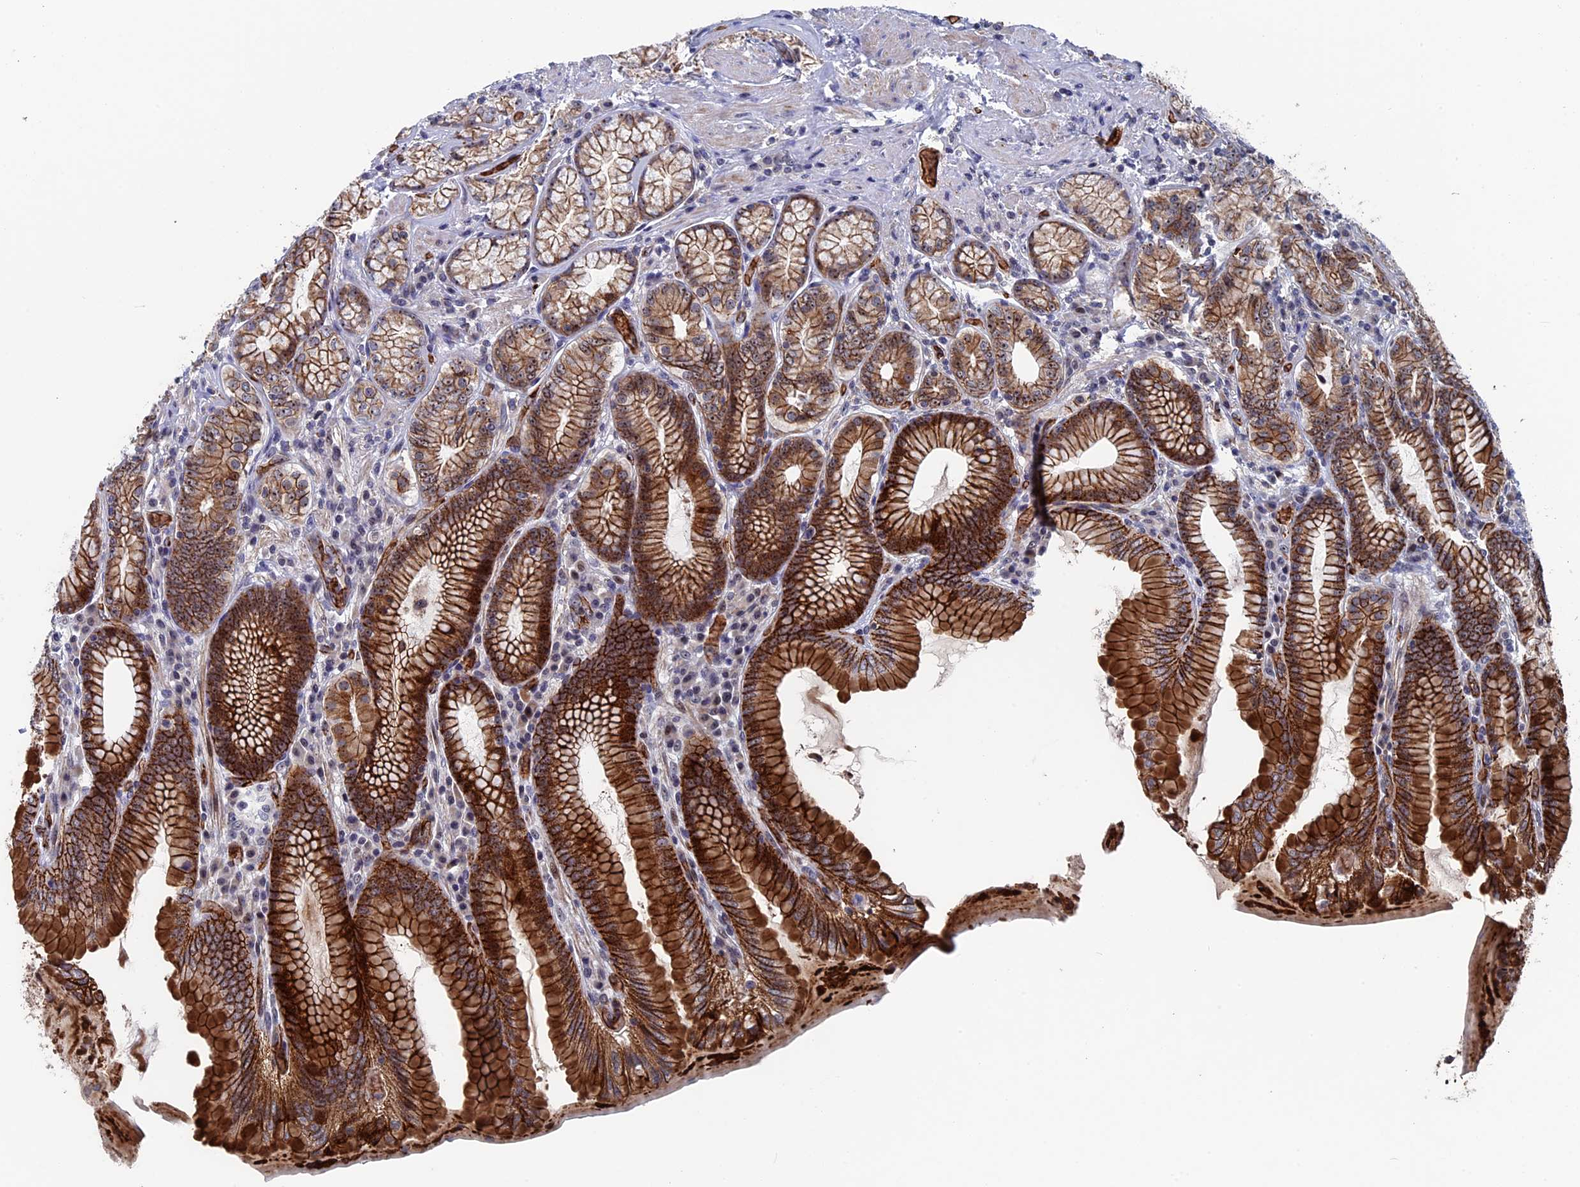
{"staining": {"intensity": "strong", "quantity": ">75%", "location": "cytoplasmic/membranous,nuclear"}, "tissue": "stomach", "cell_type": "Glandular cells", "image_type": "normal", "snomed": [{"axis": "morphology", "description": "Normal tissue, NOS"}, {"axis": "topography", "description": "Stomach, upper"}, {"axis": "topography", "description": "Stomach, lower"}], "caption": "DAB (3,3'-diaminobenzidine) immunohistochemical staining of normal human stomach reveals strong cytoplasmic/membranous,nuclear protein expression in approximately >75% of glandular cells.", "gene": "EXOSC9", "patient": {"sex": "female", "age": 76}}